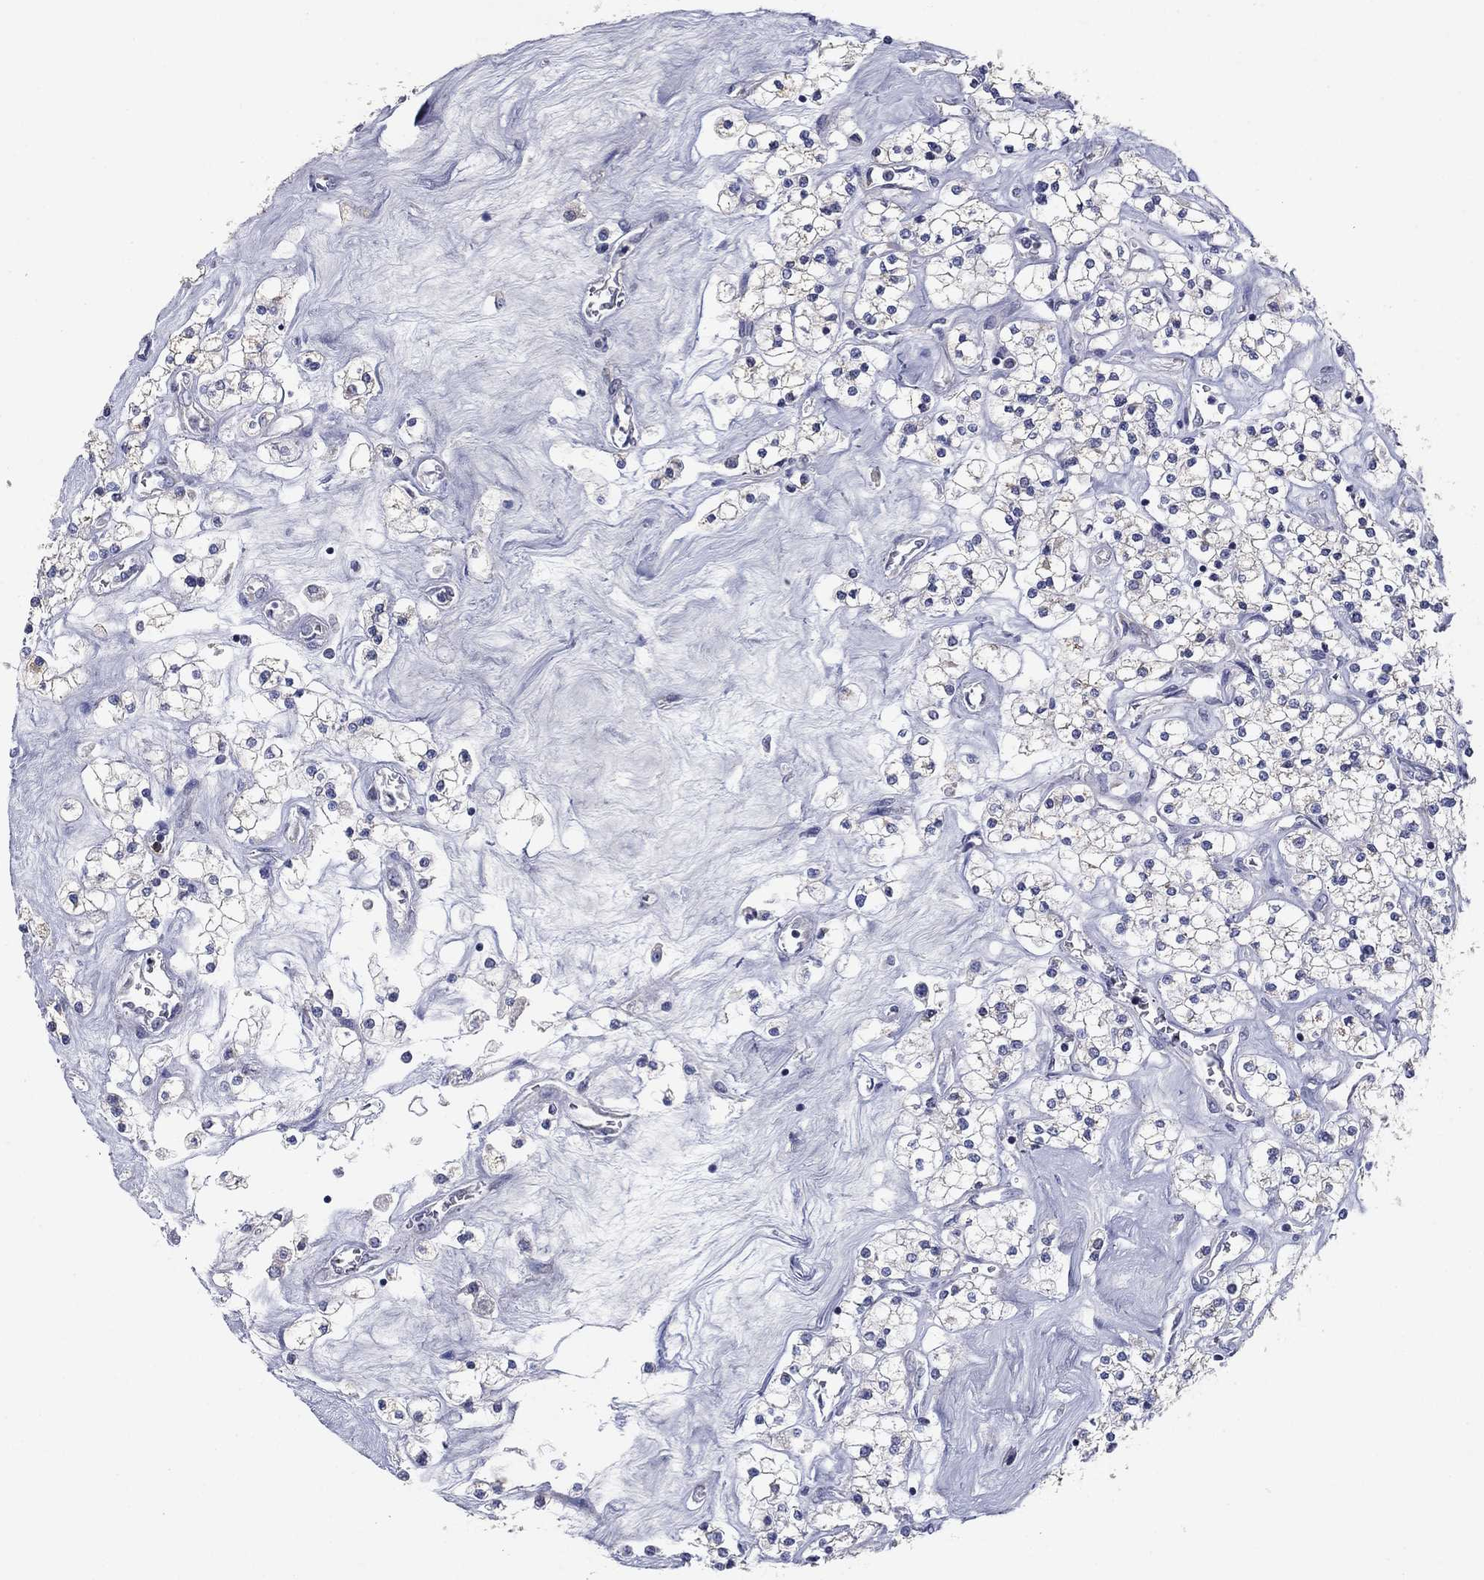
{"staining": {"intensity": "negative", "quantity": "none", "location": "none"}, "tissue": "renal cancer", "cell_type": "Tumor cells", "image_type": "cancer", "snomed": [{"axis": "morphology", "description": "Adenocarcinoma, NOS"}, {"axis": "topography", "description": "Kidney"}], "caption": "The histopathology image displays no significant positivity in tumor cells of adenocarcinoma (renal). (DAB (3,3'-diaminobenzidine) IHC visualized using brightfield microscopy, high magnification).", "gene": "PTGDS", "patient": {"sex": "male", "age": 80}}